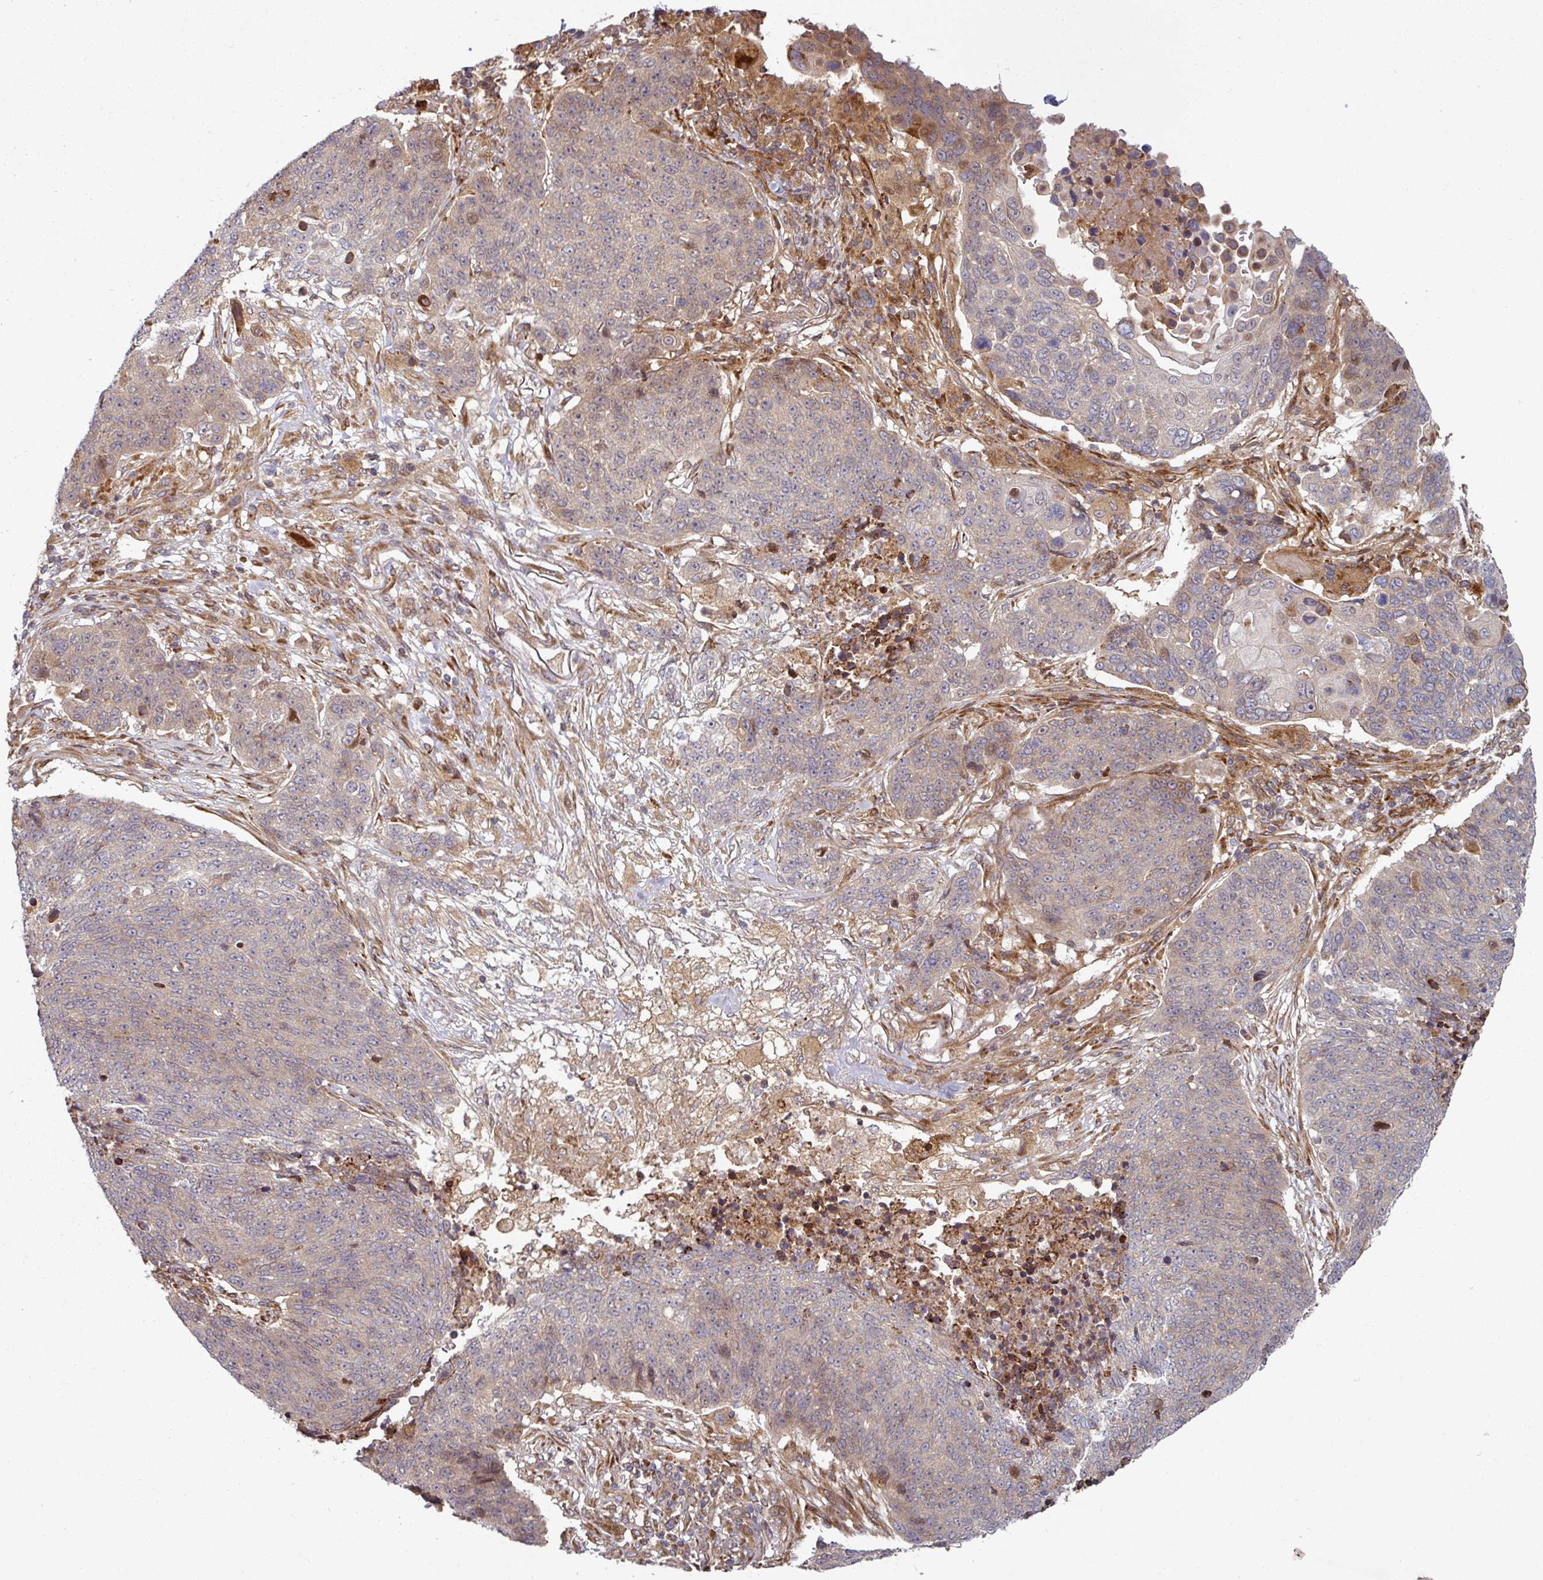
{"staining": {"intensity": "weak", "quantity": "25%-75%", "location": "cytoplasmic/membranous"}, "tissue": "lung cancer", "cell_type": "Tumor cells", "image_type": "cancer", "snomed": [{"axis": "morphology", "description": "Normal tissue, NOS"}, {"axis": "morphology", "description": "Squamous cell carcinoma, NOS"}, {"axis": "topography", "description": "Lymph node"}, {"axis": "topography", "description": "Lung"}], "caption": "Lung cancer tissue reveals weak cytoplasmic/membranous expression in about 25%-75% of tumor cells (DAB (3,3'-diaminobenzidine) = brown stain, brightfield microscopy at high magnification).", "gene": "RAB5A", "patient": {"sex": "male", "age": 66}}